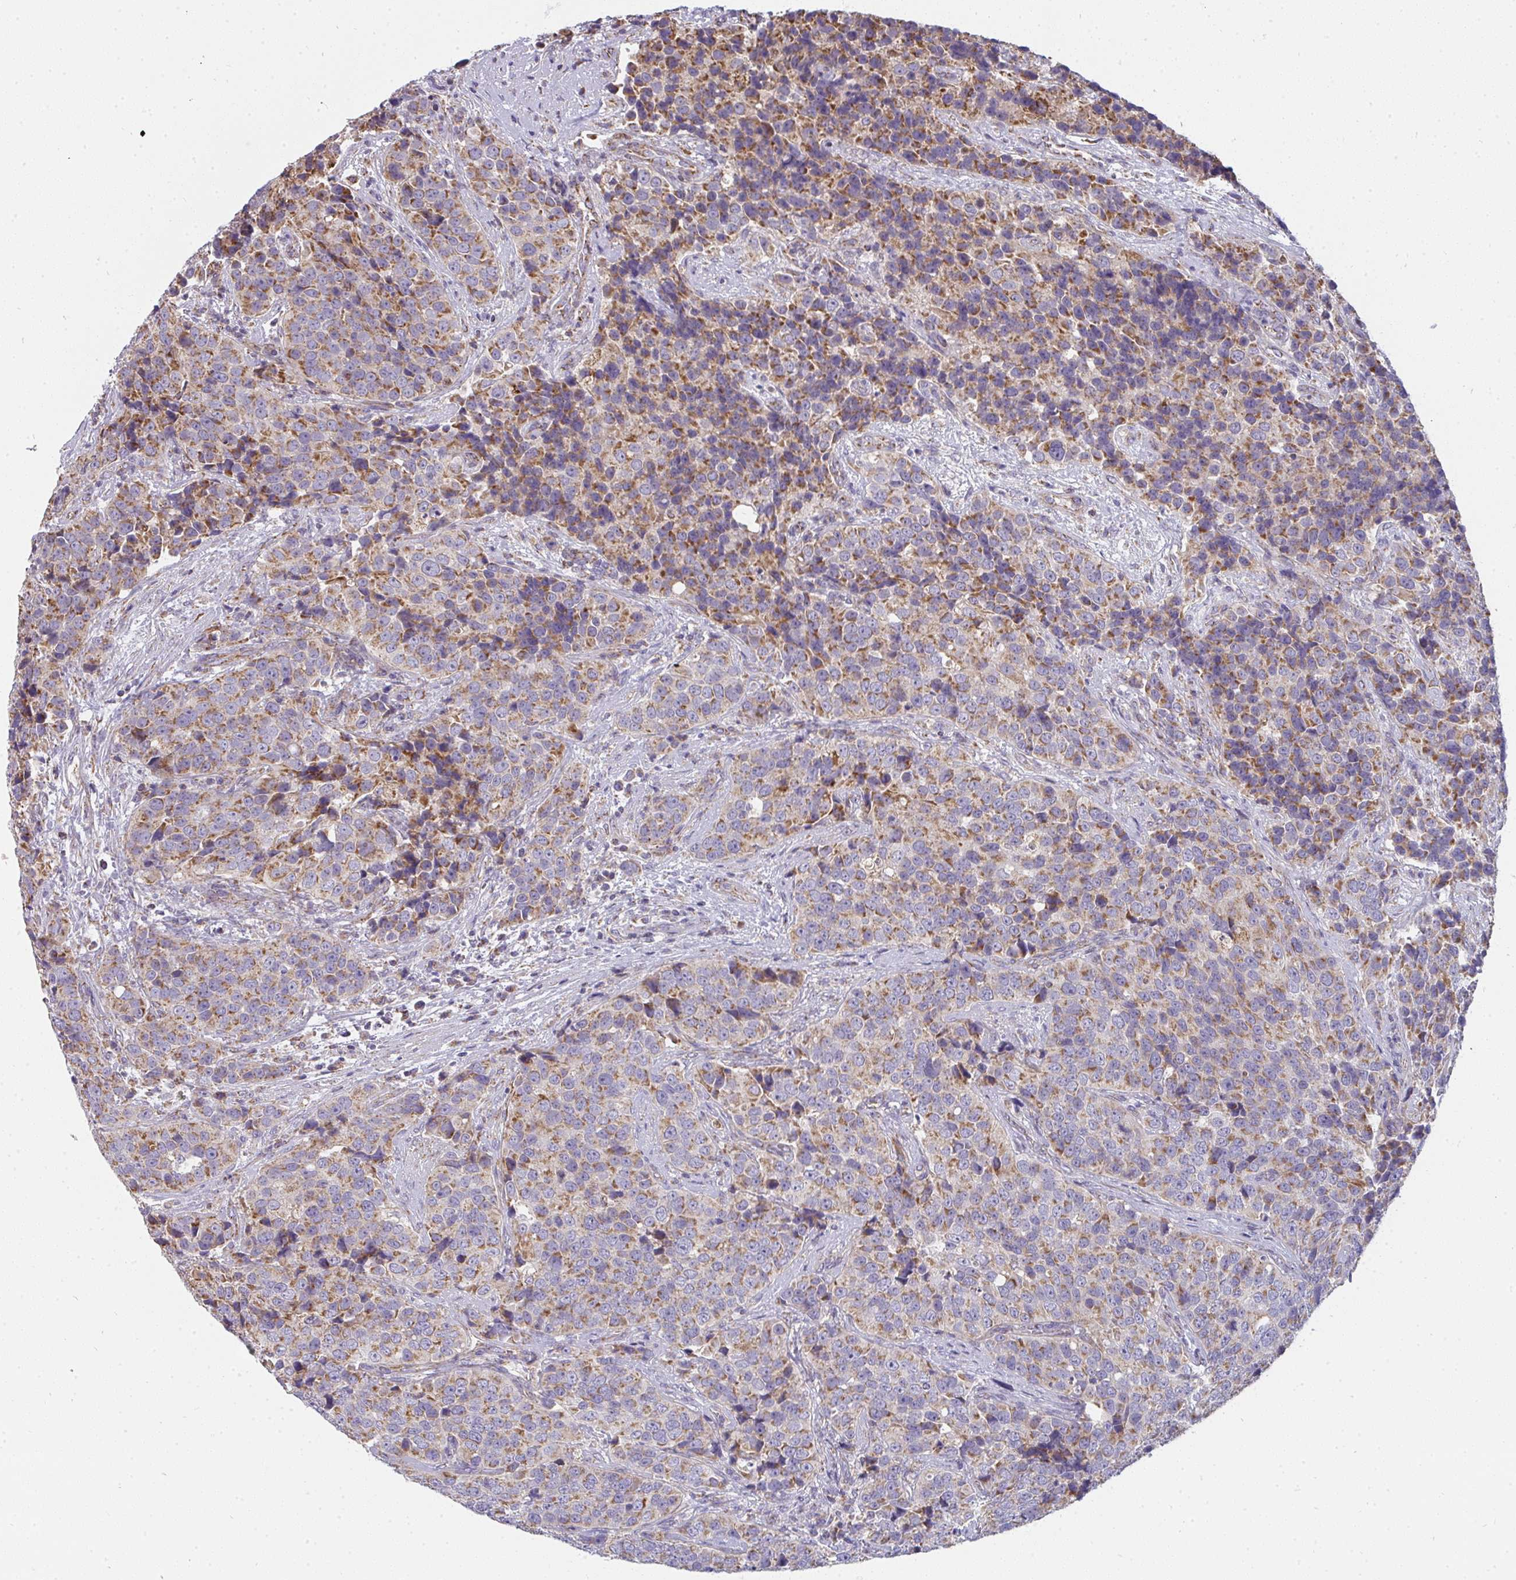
{"staining": {"intensity": "moderate", "quantity": ">75%", "location": "cytoplasmic/membranous"}, "tissue": "urothelial cancer", "cell_type": "Tumor cells", "image_type": "cancer", "snomed": [{"axis": "morphology", "description": "Urothelial carcinoma, NOS"}, {"axis": "topography", "description": "Urinary bladder"}], "caption": "A brown stain shows moderate cytoplasmic/membranous staining of a protein in transitional cell carcinoma tumor cells.", "gene": "FAHD1", "patient": {"sex": "male", "age": 52}}